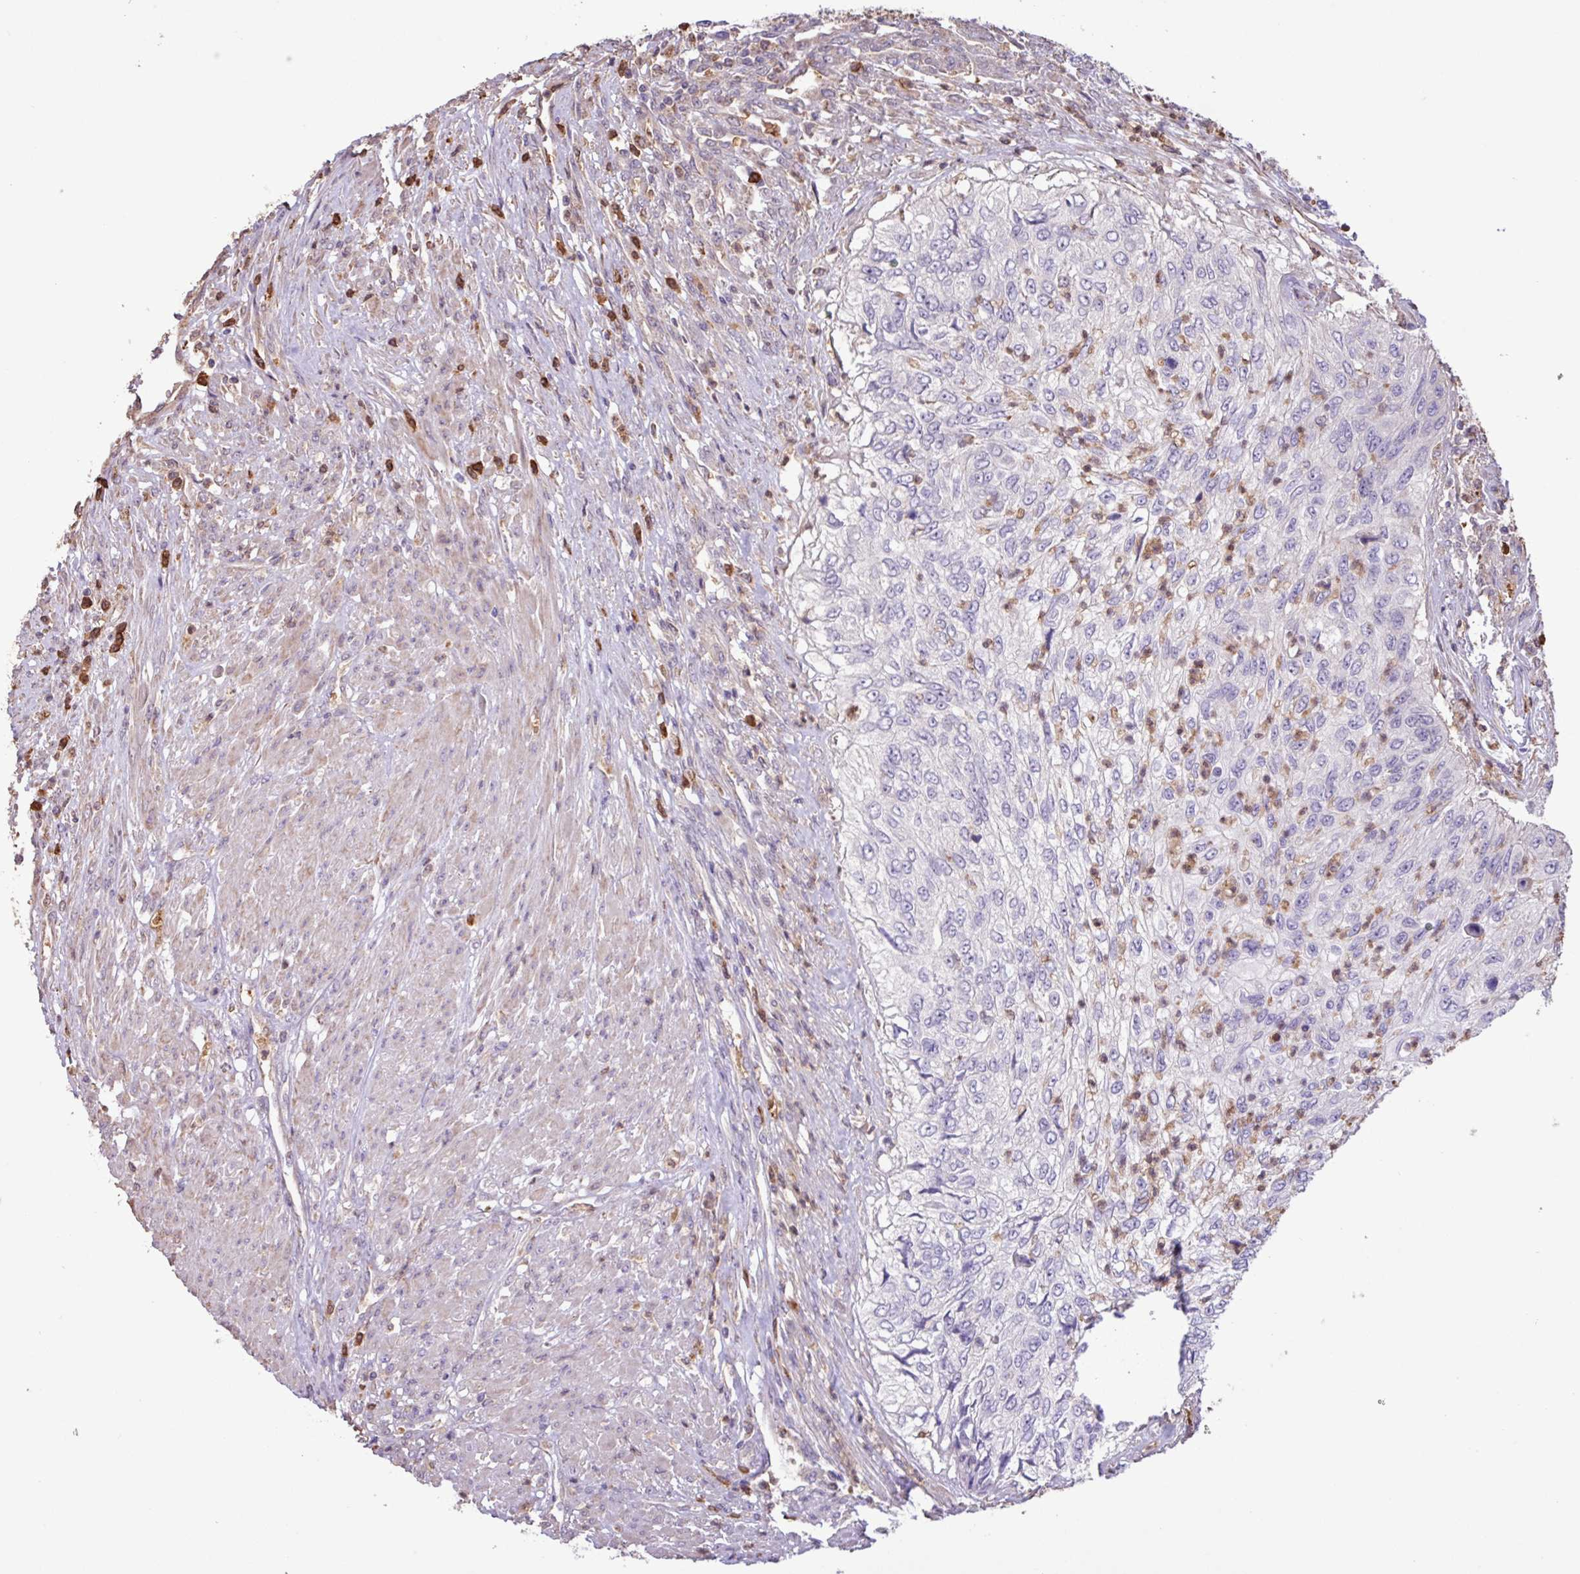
{"staining": {"intensity": "negative", "quantity": "none", "location": "none"}, "tissue": "urothelial cancer", "cell_type": "Tumor cells", "image_type": "cancer", "snomed": [{"axis": "morphology", "description": "Urothelial carcinoma, High grade"}, {"axis": "topography", "description": "Urinary bladder"}], "caption": "DAB (3,3'-diaminobenzidine) immunohistochemical staining of urothelial carcinoma (high-grade) shows no significant expression in tumor cells.", "gene": "CHST11", "patient": {"sex": "female", "age": 60}}